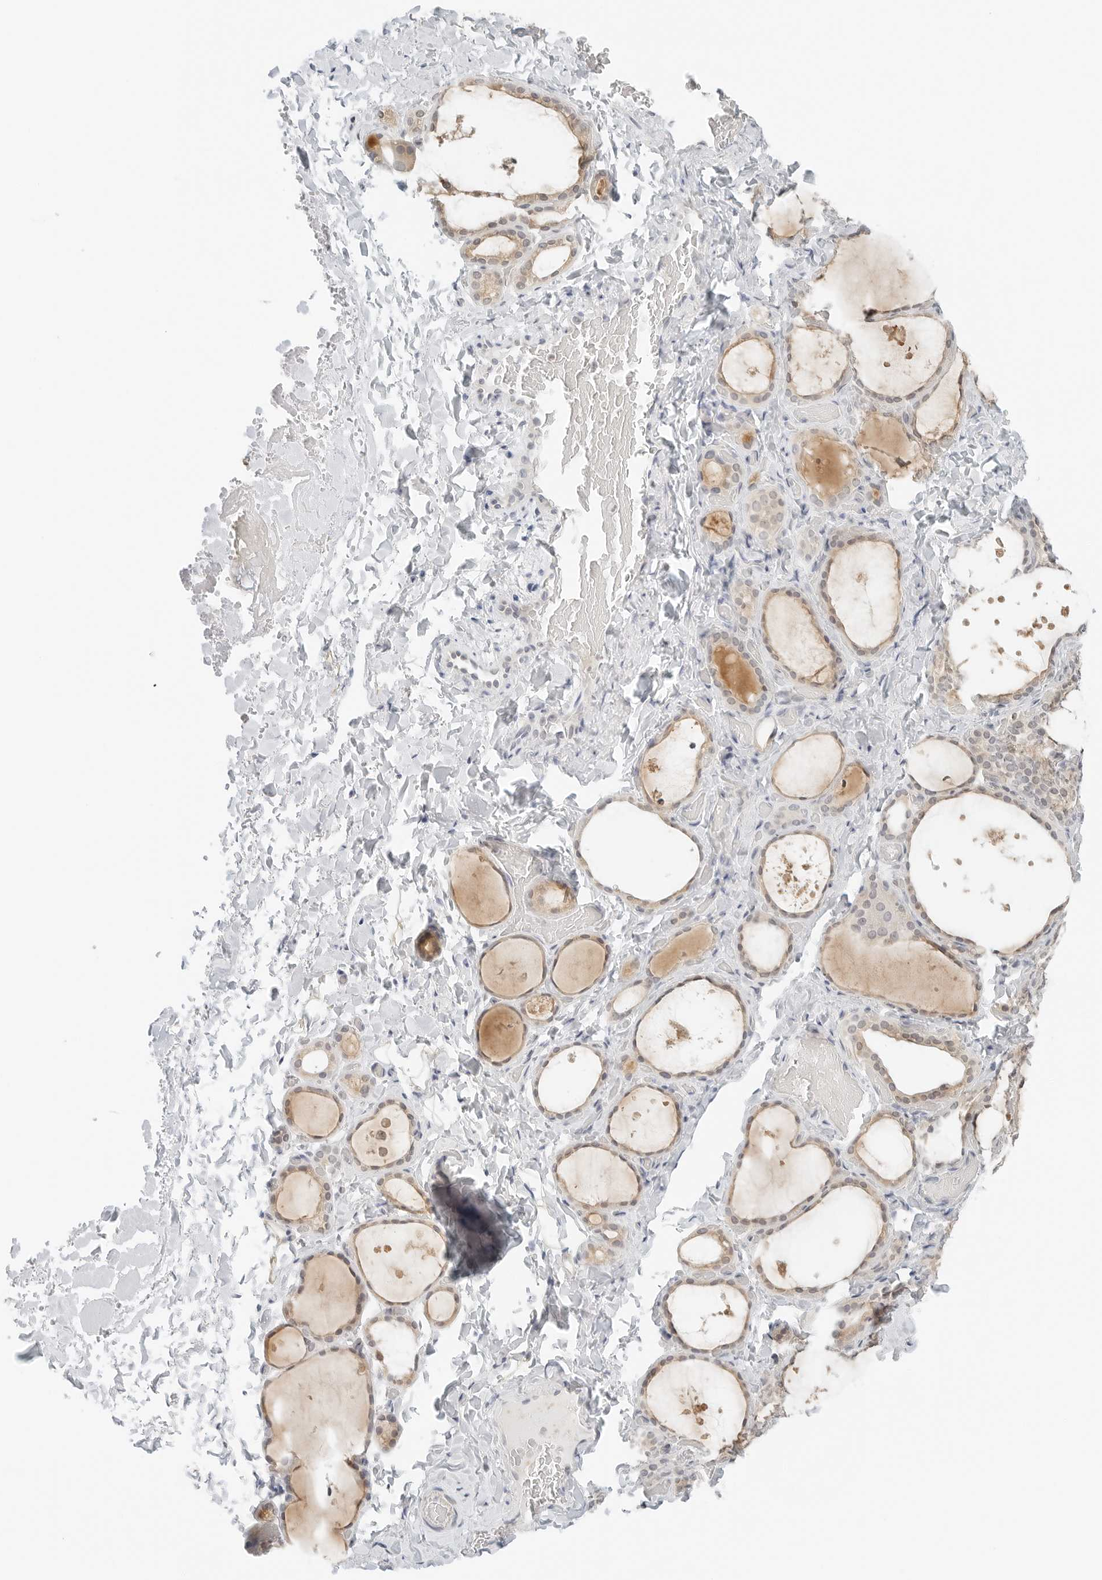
{"staining": {"intensity": "weak", "quantity": ">75%", "location": "cytoplasmic/membranous"}, "tissue": "thyroid gland", "cell_type": "Glandular cells", "image_type": "normal", "snomed": [{"axis": "morphology", "description": "Normal tissue, NOS"}, {"axis": "topography", "description": "Thyroid gland"}], "caption": "Weak cytoplasmic/membranous positivity for a protein is present in approximately >75% of glandular cells of benign thyroid gland using immunohistochemistry.", "gene": "IQCC", "patient": {"sex": "female", "age": 44}}